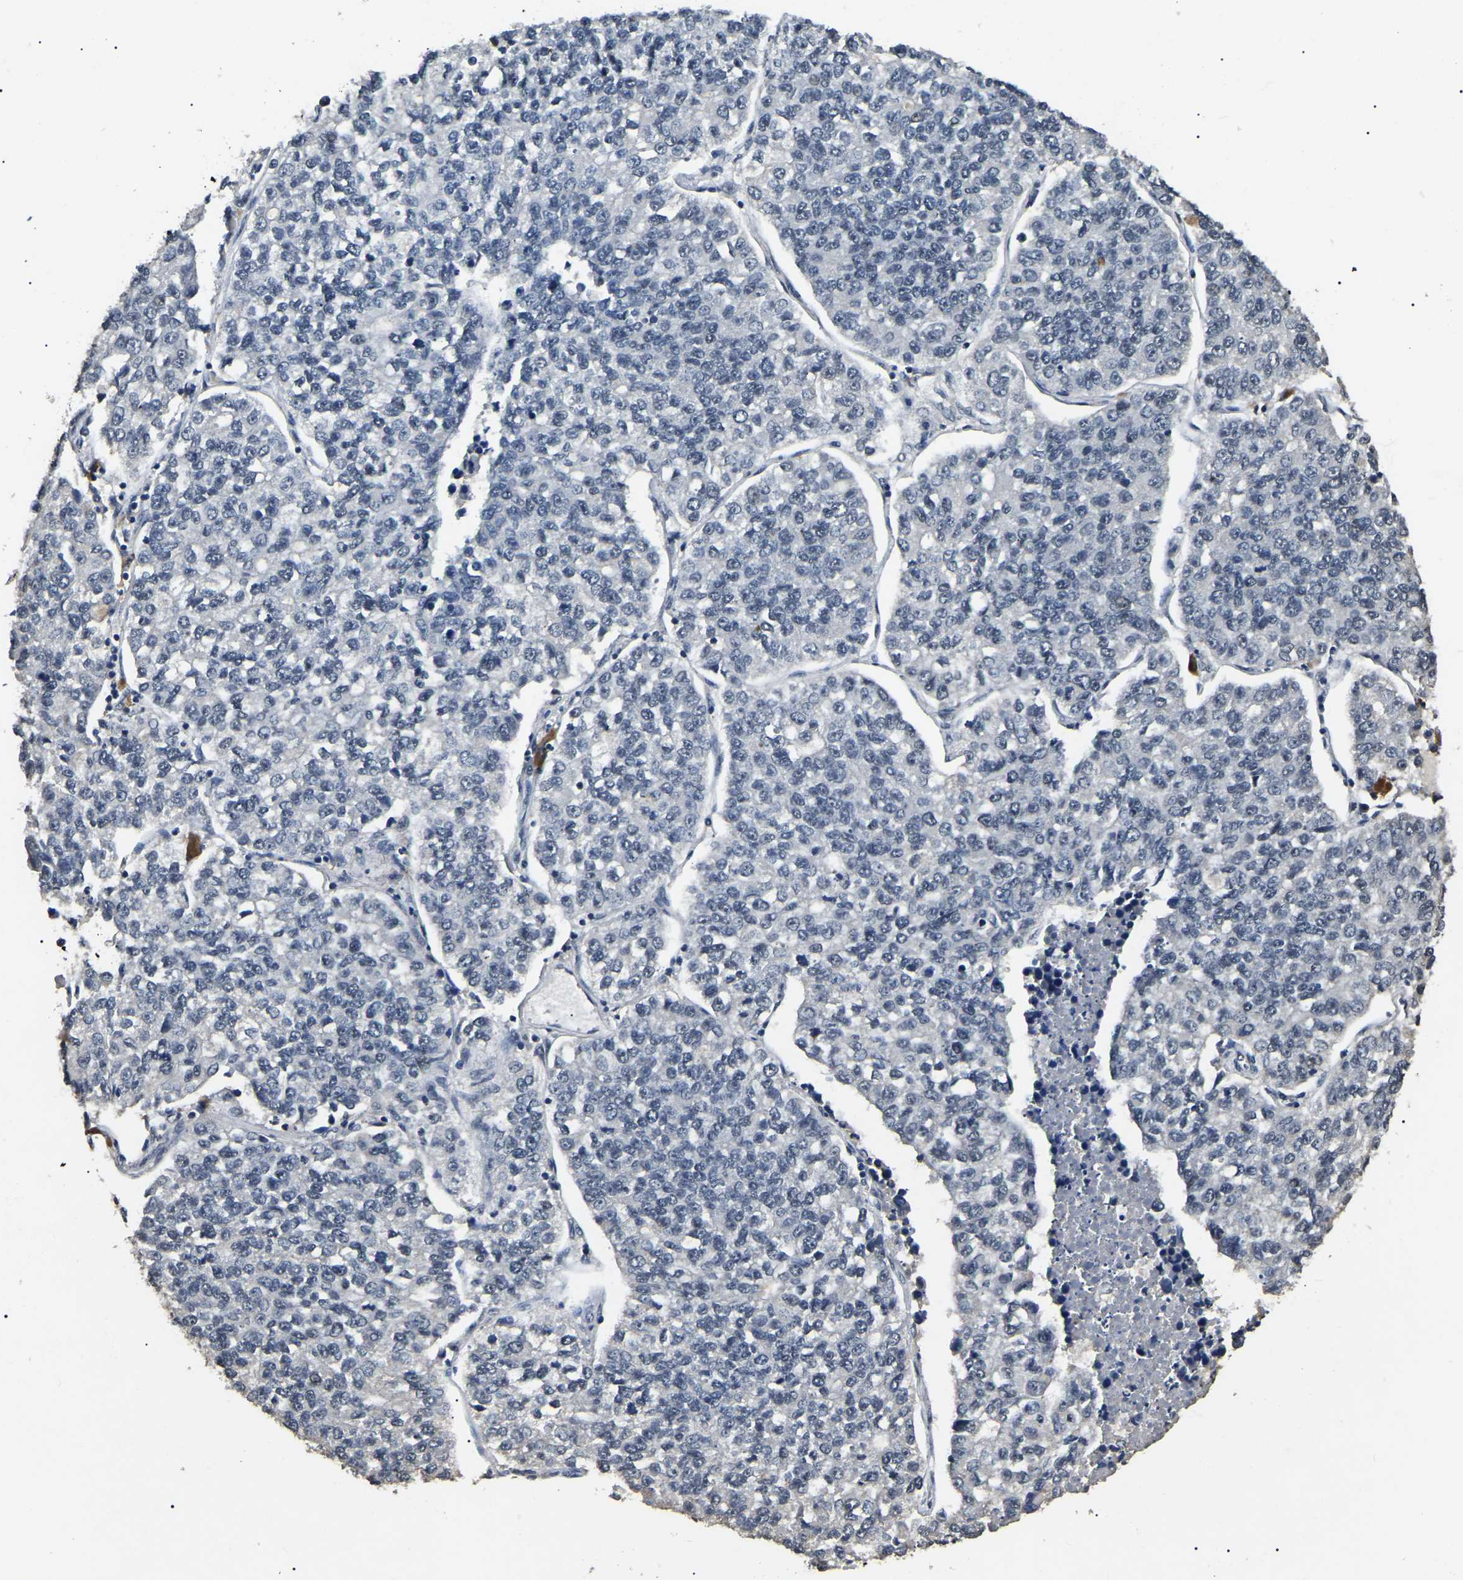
{"staining": {"intensity": "negative", "quantity": "none", "location": "none"}, "tissue": "lung cancer", "cell_type": "Tumor cells", "image_type": "cancer", "snomed": [{"axis": "morphology", "description": "Adenocarcinoma, NOS"}, {"axis": "topography", "description": "Lung"}], "caption": "High power microscopy micrograph of an IHC histopathology image of lung cancer (adenocarcinoma), revealing no significant positivity in tumor cells.", "gene": "PPM1E", "patient": {"sex": "male", "age": 49}}